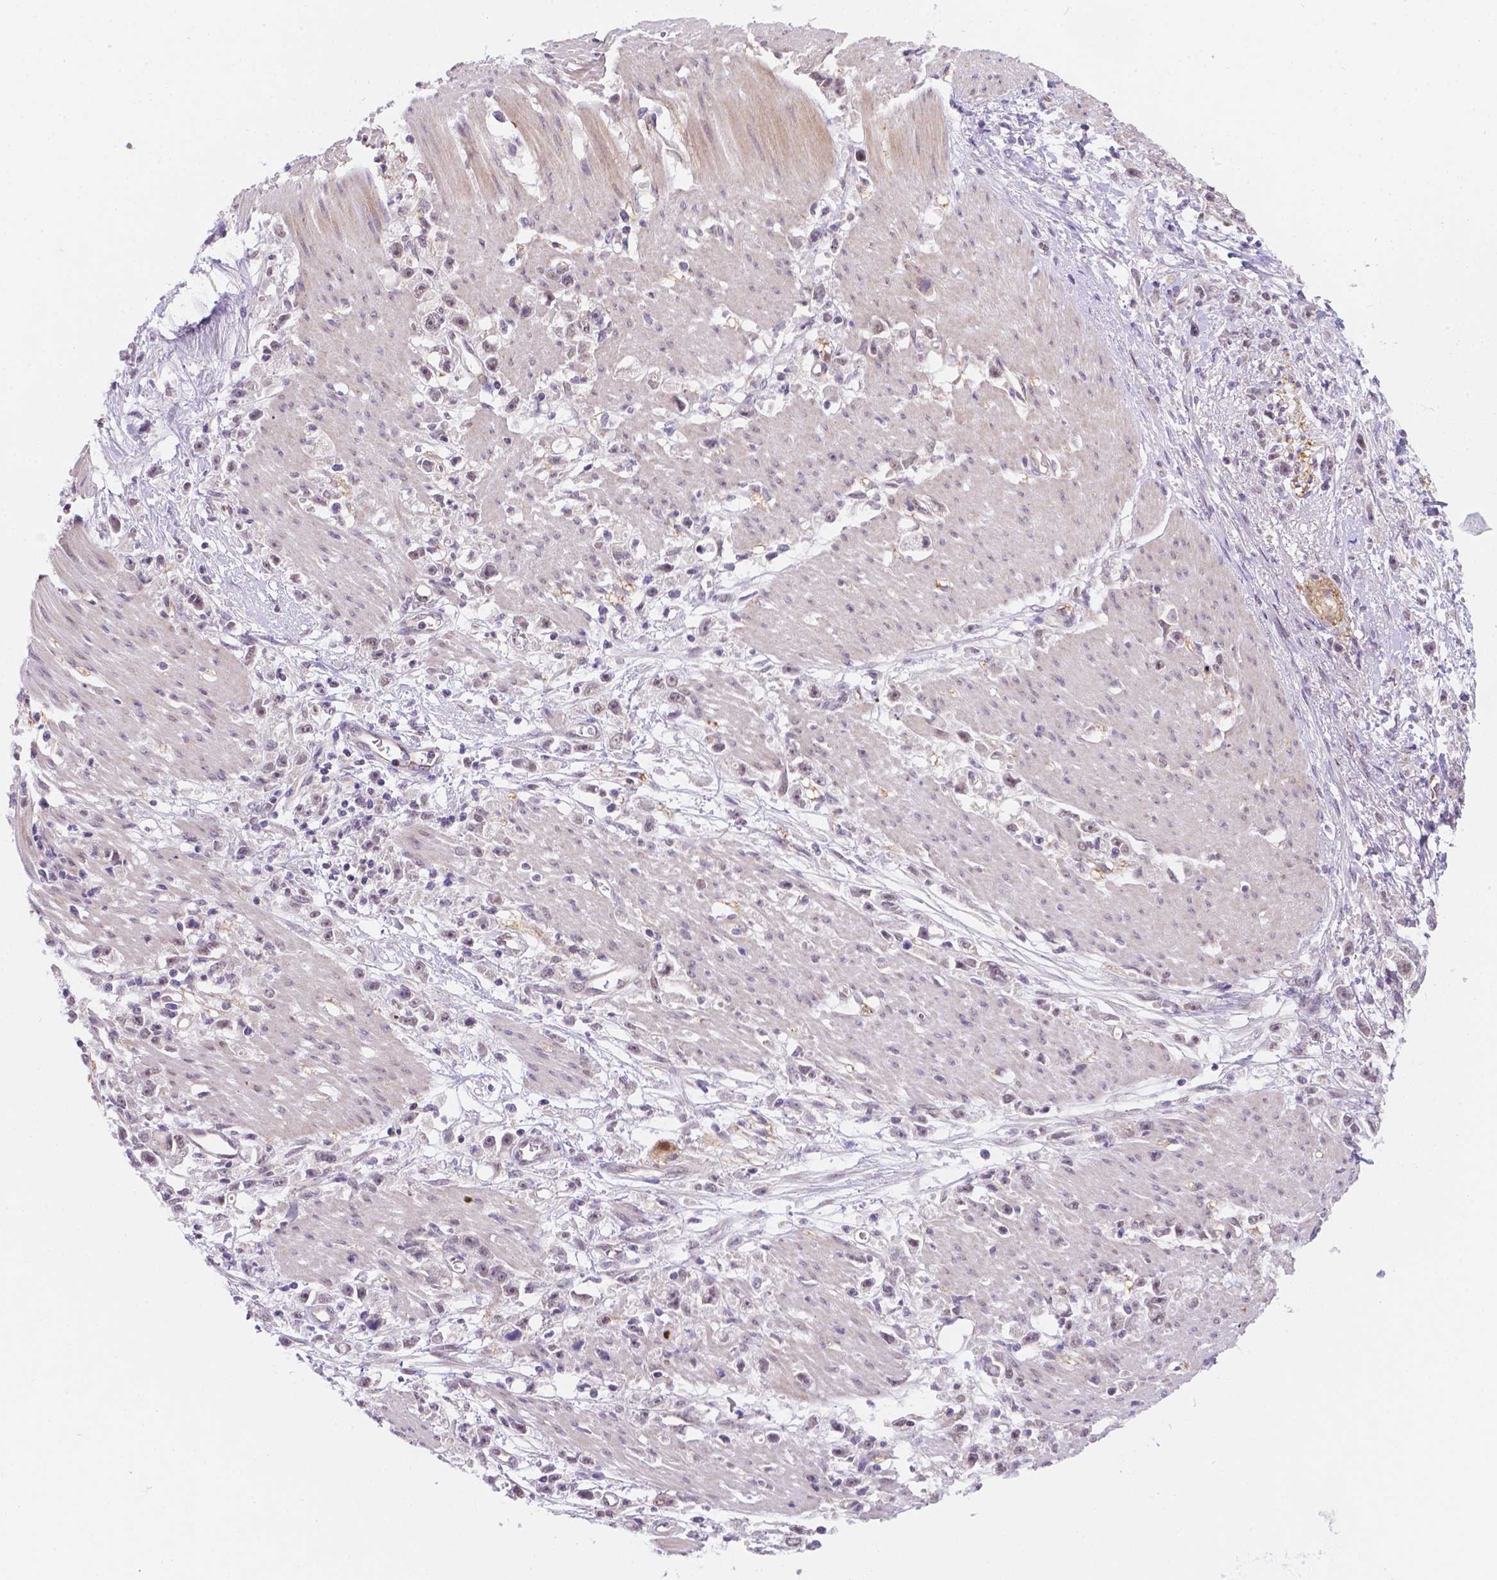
{"staining": {"intensity": "negative", "quantity": "none", "location": "none"}, "tissue": "stomach cancer", "cell_type": "Tumor cells", "image_type": "cancer", "snomed": [{"axis": "morphology", "description": "Adenocarcinoma, NOS"}, {"axis": "topography", "description": "Stomach"}], "caption": "A high-resolution micrograph shows IHC staining of stomach cancer, which demonstrates no significant positivity in tumor cells.", "gene": "NXPE2", "patient": {"sex": "female", "age": 59}}